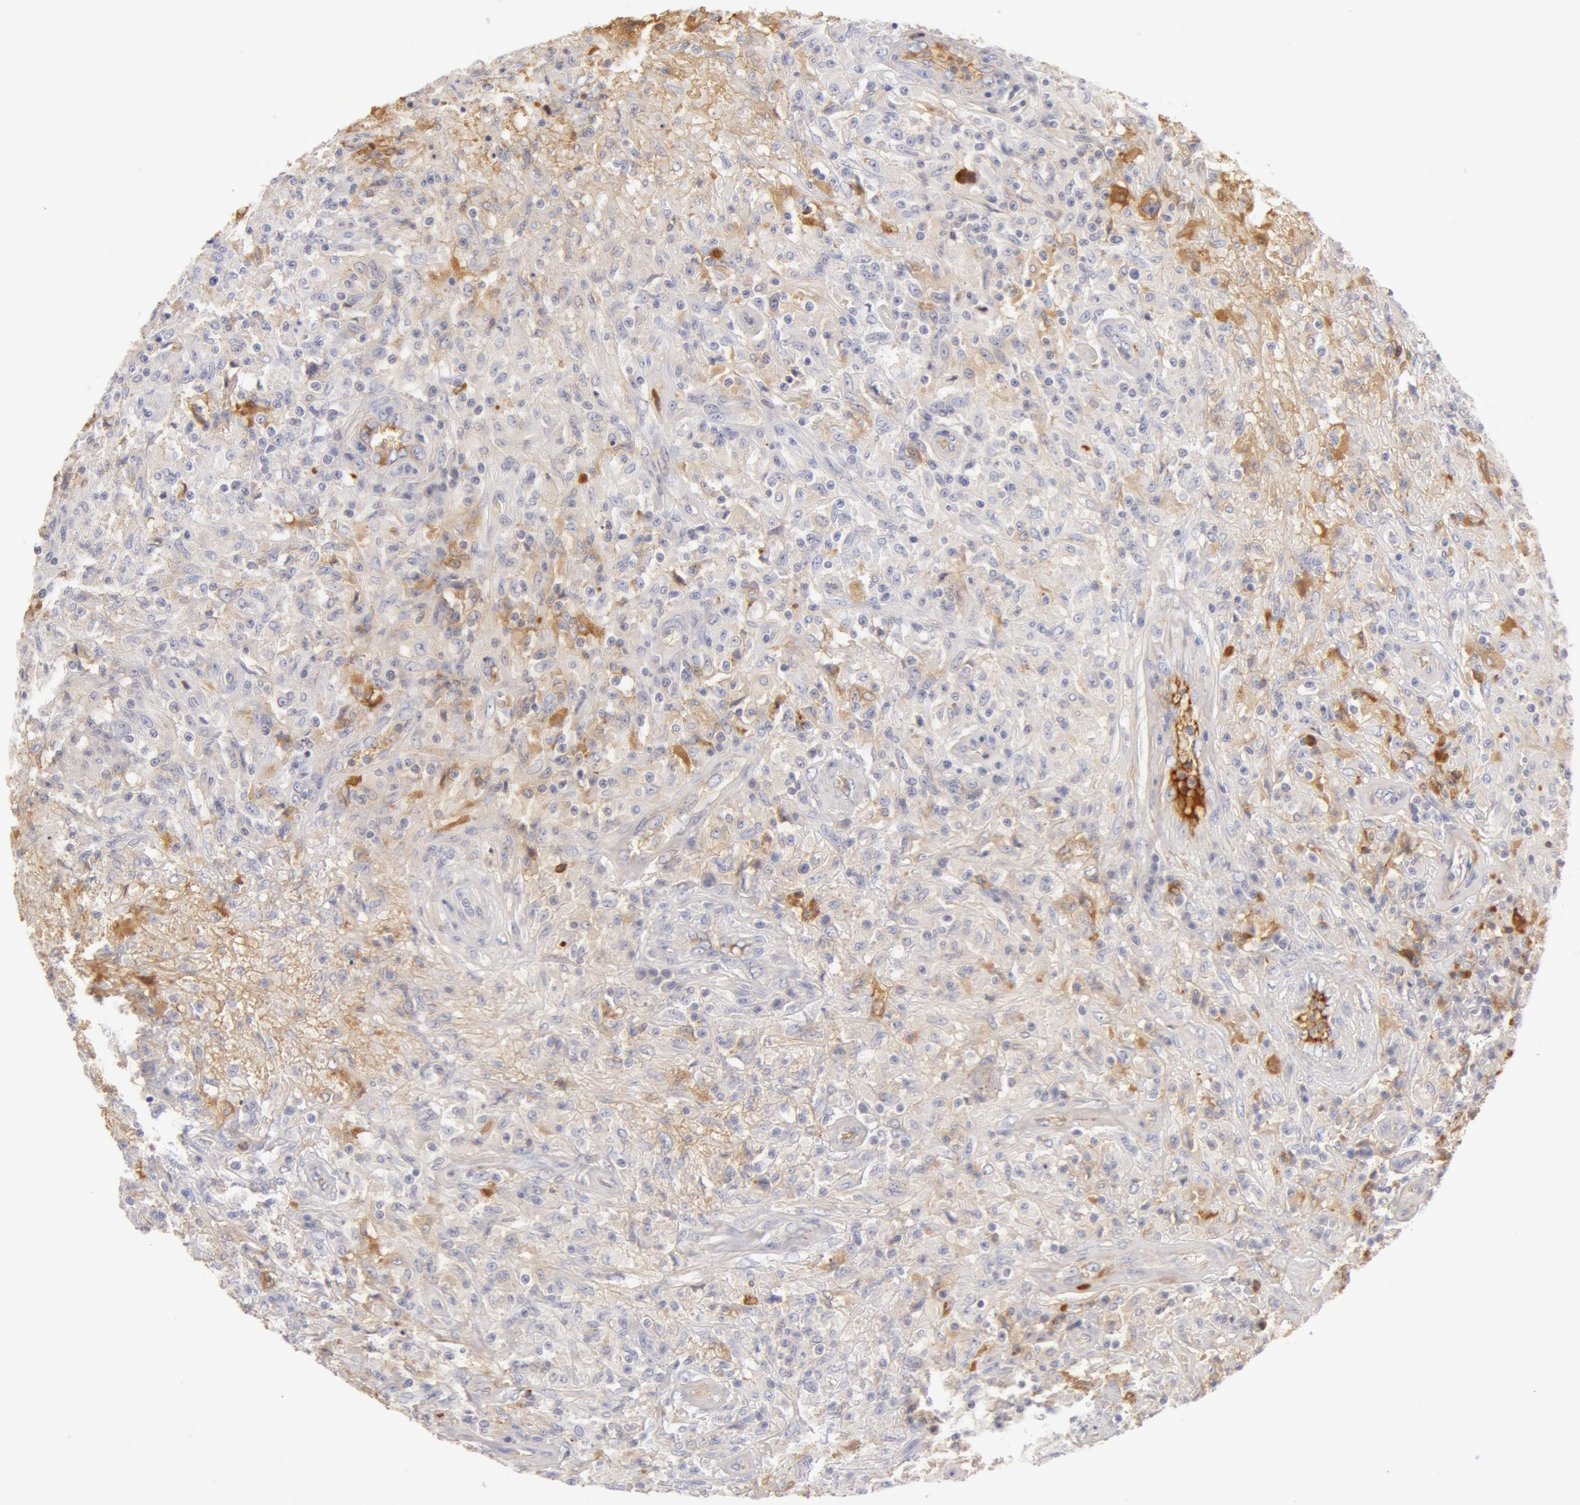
{"staining": {"intensity": "negative", "quantity": "none", "location": "none"}, "tissue": "testis cancer", "cell_type": "Tumor cells", "image_type": "cancer", "snomed": [{"axis": "morphology", "description": "Seminoma, NOS"}, {"axis": "topography", "description": "Testis"}], "caption": "An immunohistochemistry histopathology image of testis seminoma is shown. There is no staining in tumor cells of testis seminoma.", "gene": "AHSG", "patient": {"sex": "male", "age": 34}}